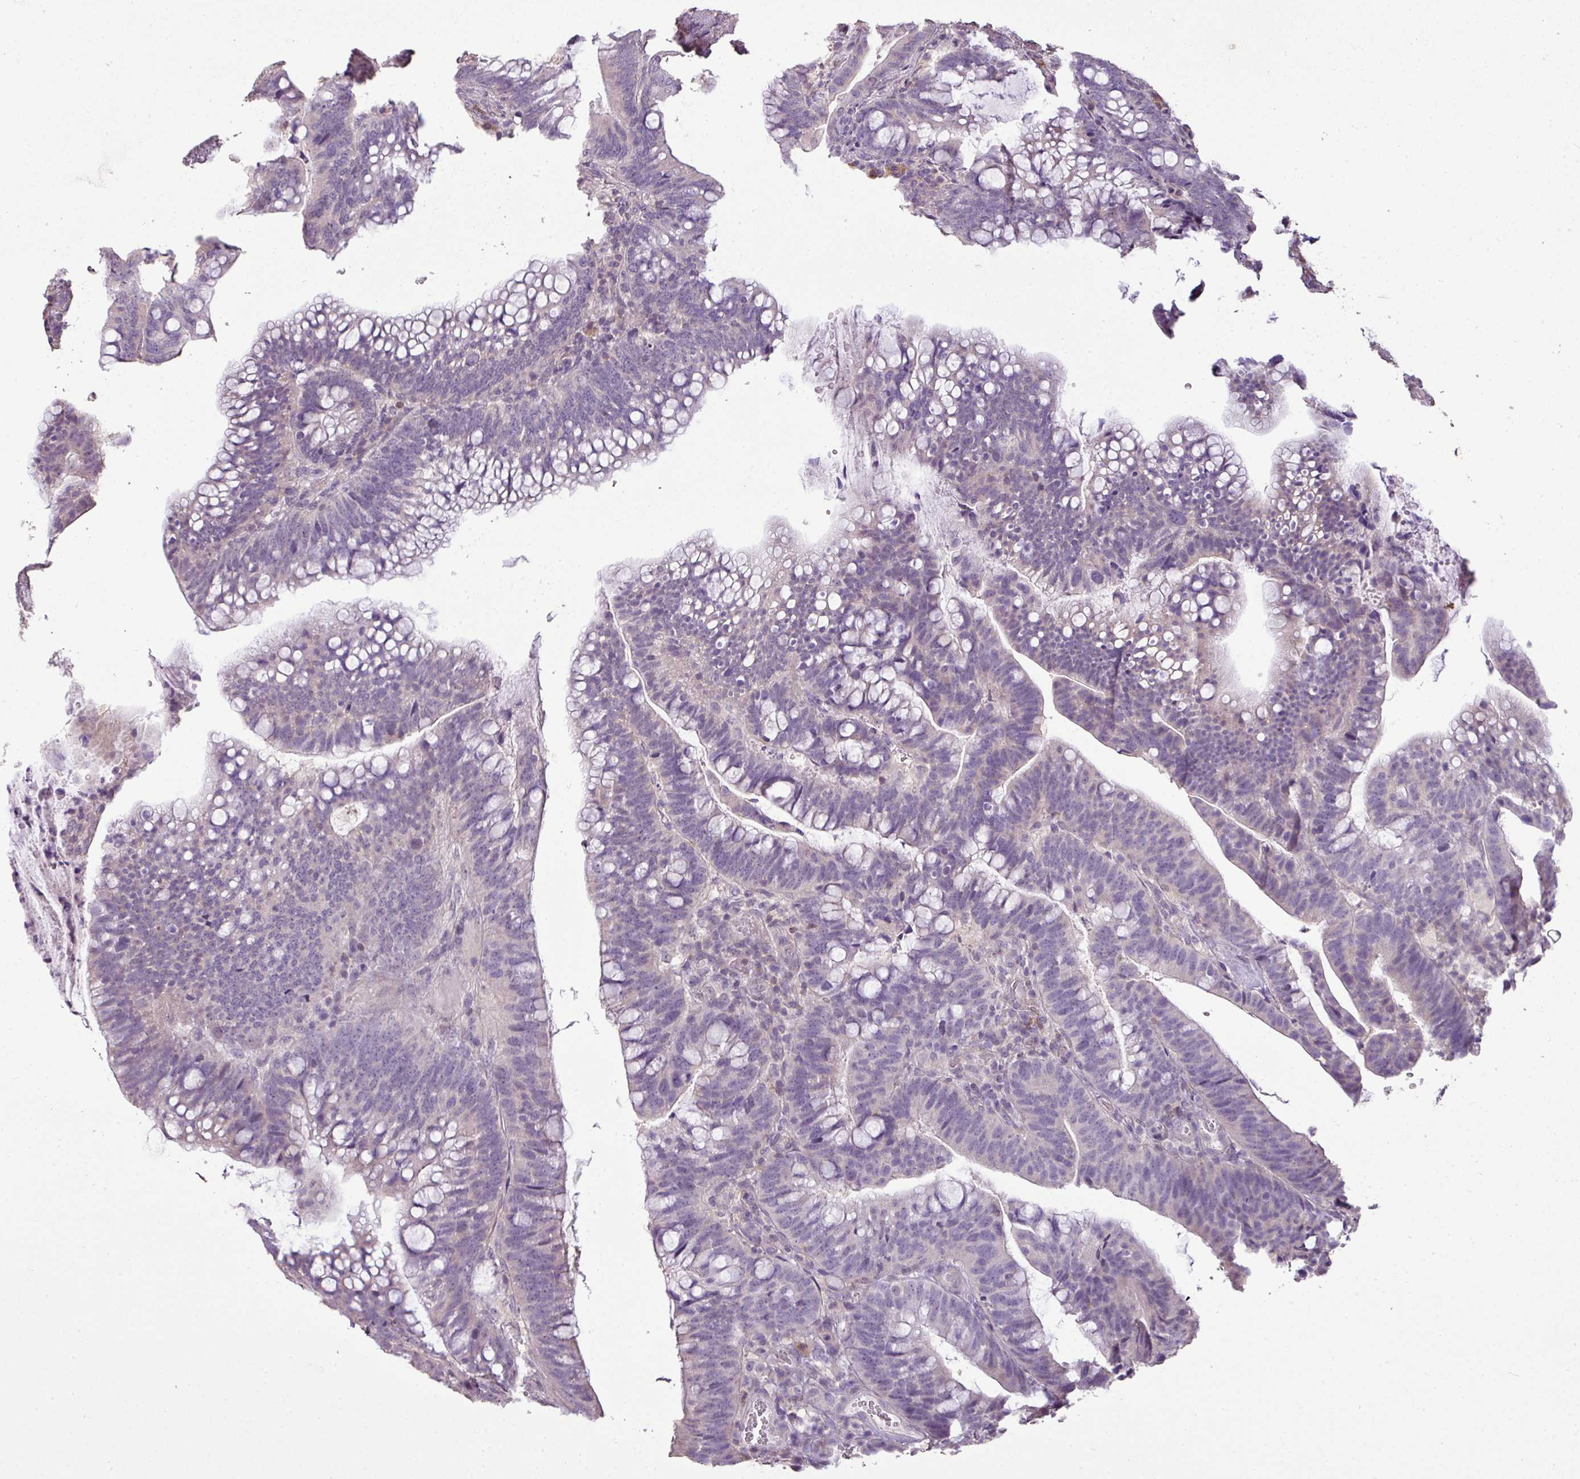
{"staining": {"intensity": "negative", "quantity": "none", "location": "none"}, "tissue": "colorectal cancer", "cell_type": "Tumor cells", "image_type": "cancer", "snomed": [{"axis": "morphology", "description": "Adenocarcinoma, NOS"}, {"axis": "topography", "description": "Colon"}], "caption": "Immunohistochemistry (IHC) of human colorectal cancer exhibits no positivity in tumor cells.", "gene": "LY9", "patient": {"sex": "female", "age": 66}}